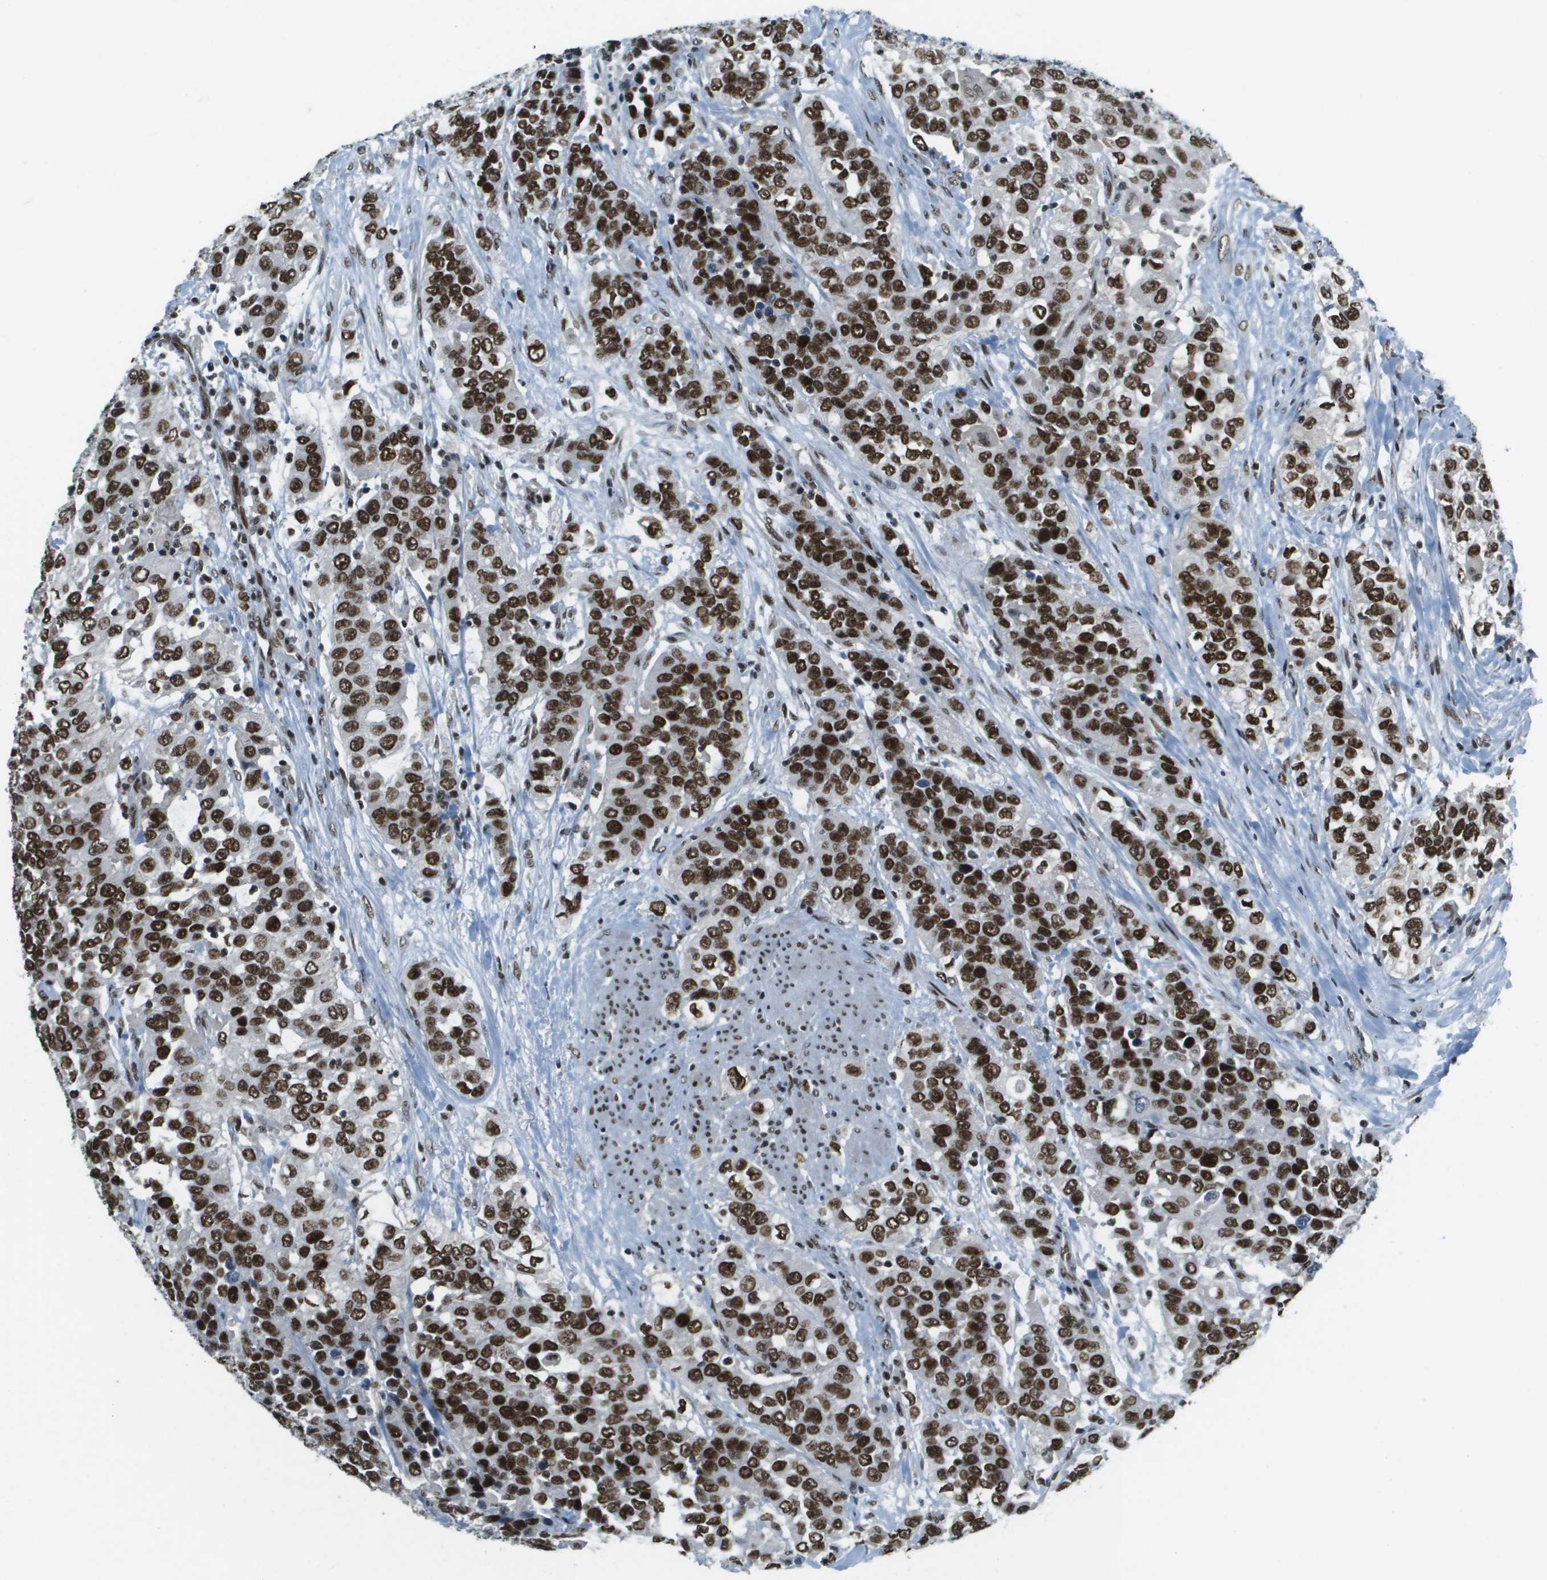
{"staining": {"intensity": "strong", "quantity": ">75%", "location": "nuclear"}, "tissue": "urothelial cancer", "cell_type": "Tumor cells", "image_type": "cancer", "snomed": [{"axis": "morphology", "description": "Urothelial carcinoma, High grade"}, {"axis": "topography", "description": "Urinary bladder"}], "caption": "Urothelial cancer tissue shows strong nuclear expression in about >75% of tumor cells", "gene": "IRF7", "patient": {"sex": "female", "age": 80}}